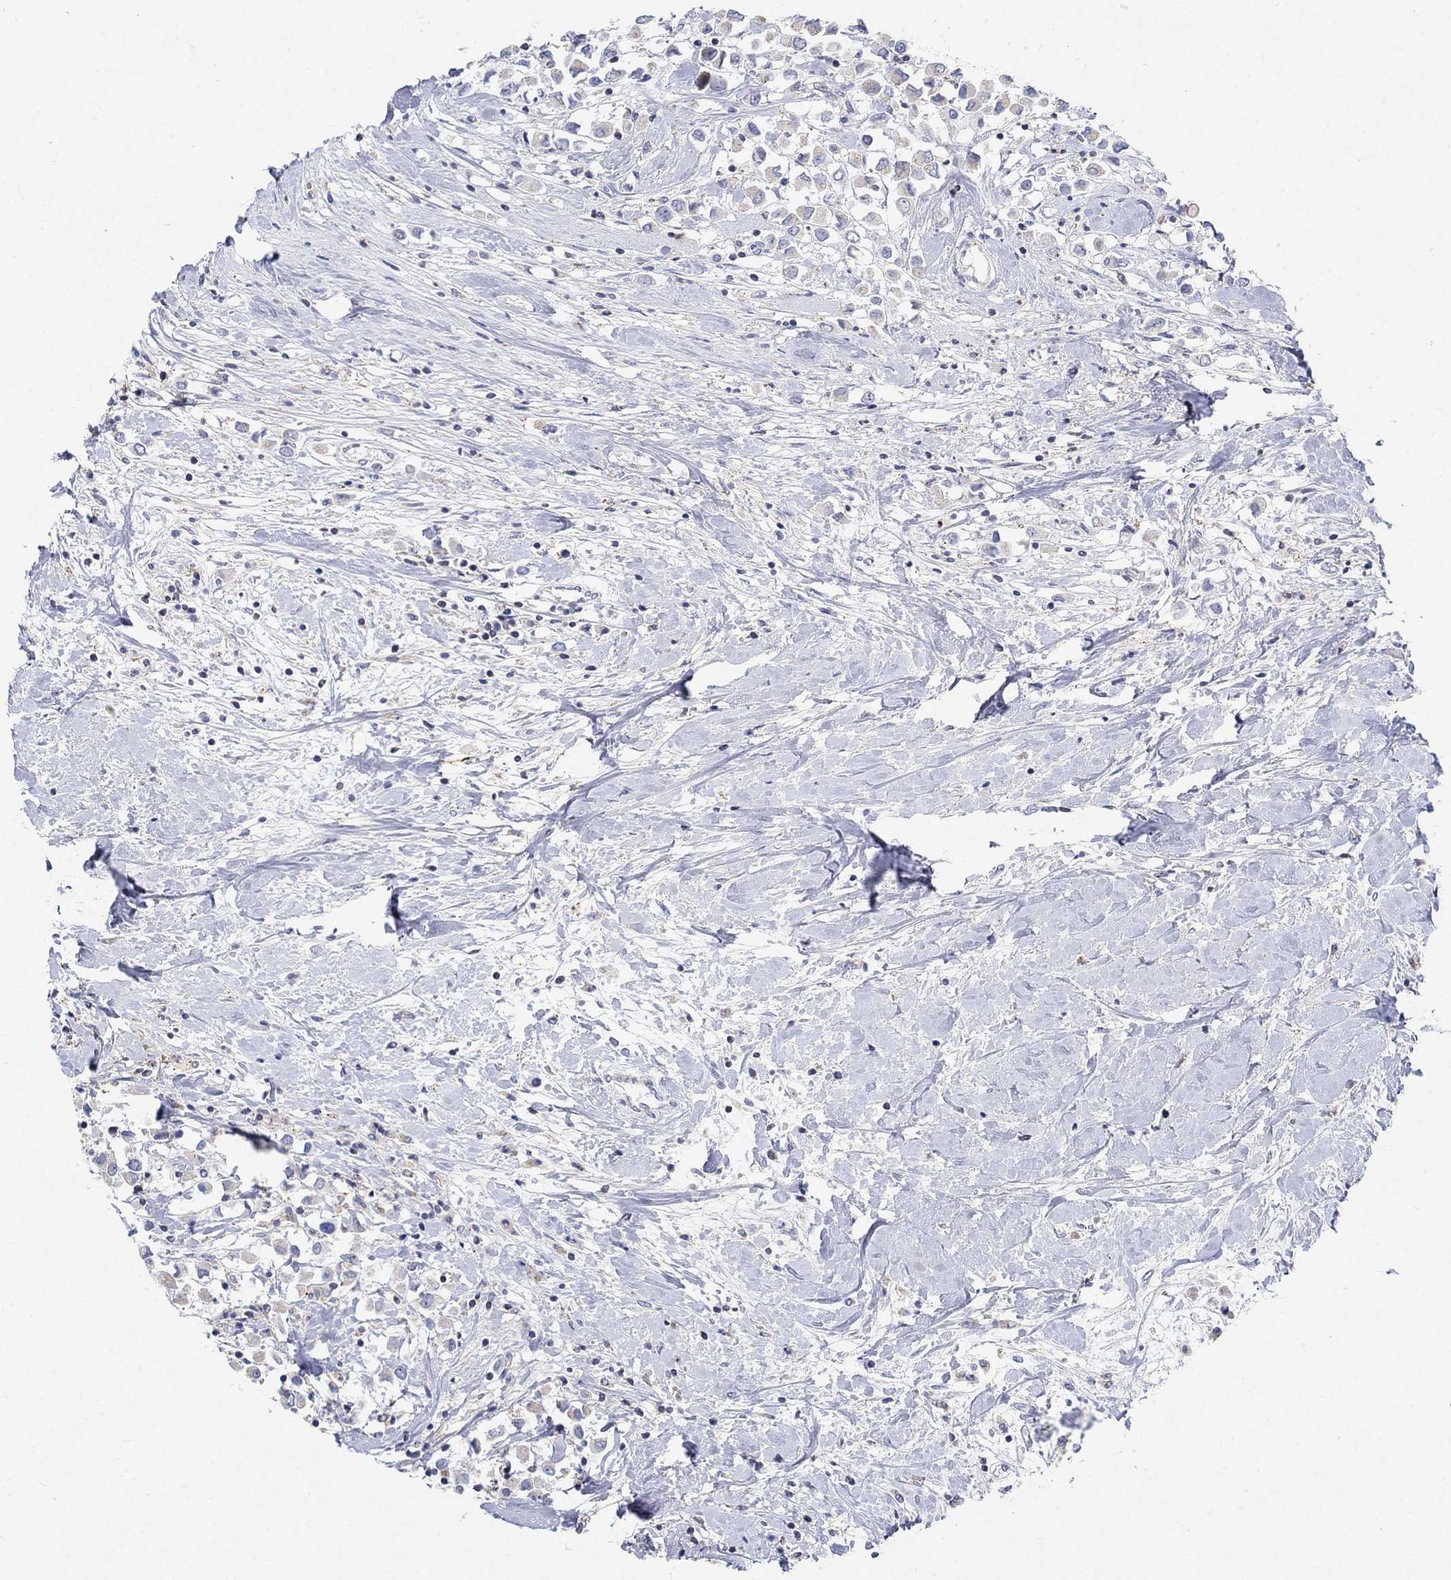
{"staining": {"intensity": "negative", "quantity": "none", "location": "none"}, "tissue": "breast cancer", "cell_type": "Tumor cells", "image_type": "cancer", "snomed": [{"axis": "morphology", "description": "Duct carcinoma"}, {"axis": "topography", "description": "Breast"}], "caption": "Tumor cells show no significant staining in breast cancer (invasive ductal carcinoma).", "gene": "NAV3", "patient": {"sex": "female", "age": 61}}